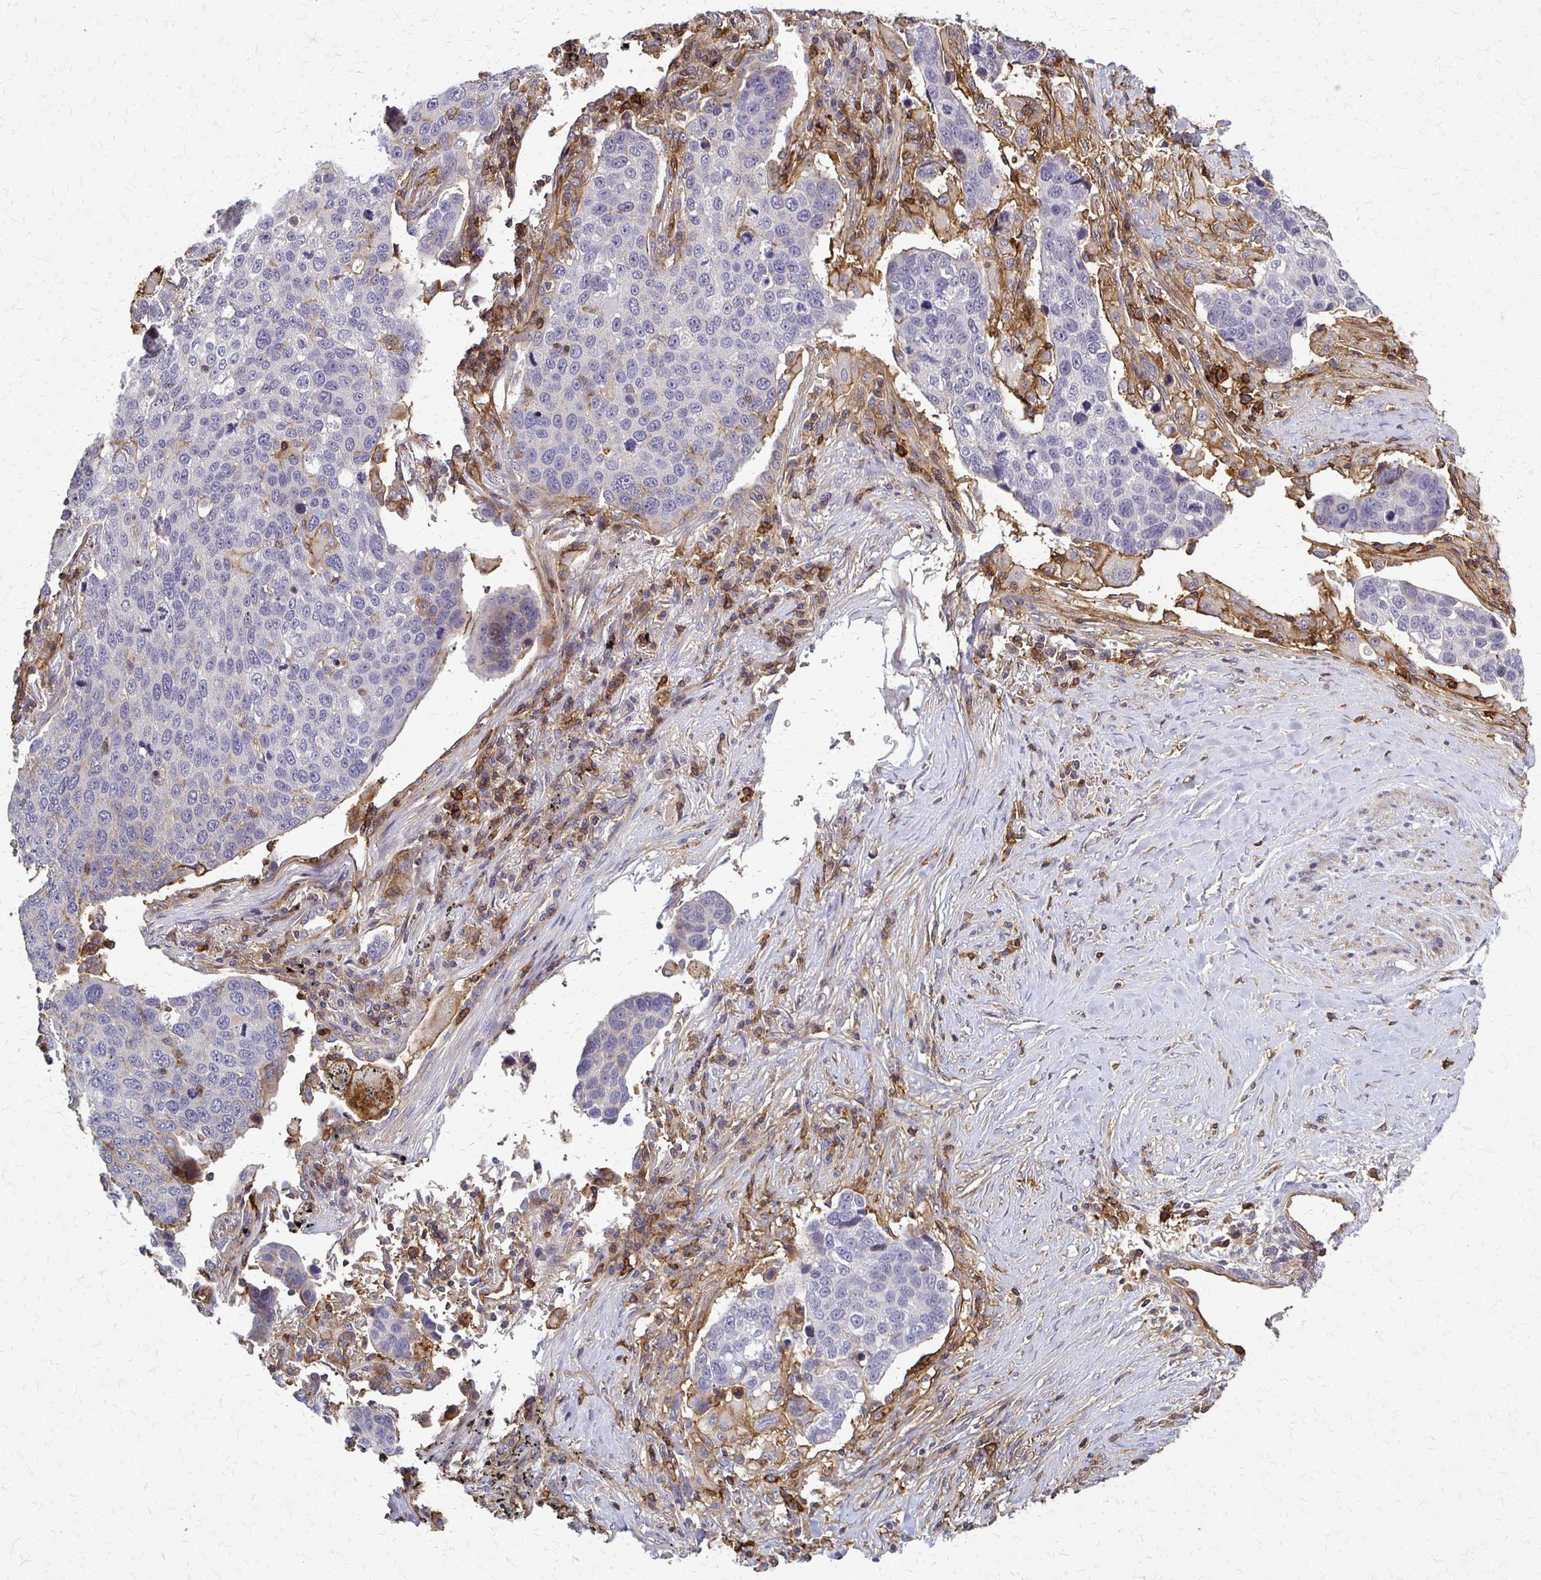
{"staining": {"intensity": "negative", "quantity": "none", "location": "none"}, "tissue": "lung cancer", "cell_type": "Tumor cells", "image_type": "cancer", "snomed": [{"axis": "morphology", "description": "Squamous cell carcinoma, NOS"}, {"axis": "topography", "description": "Lymph node"}, {"axis": "topography", "description": "Lung"}], "caption": "Lung cancer was stained to show a protein in brown. There is no significant positivity in tumor cells.", "gene": "SLC9A9", "patient": {"sex": "male", "age": 61}}